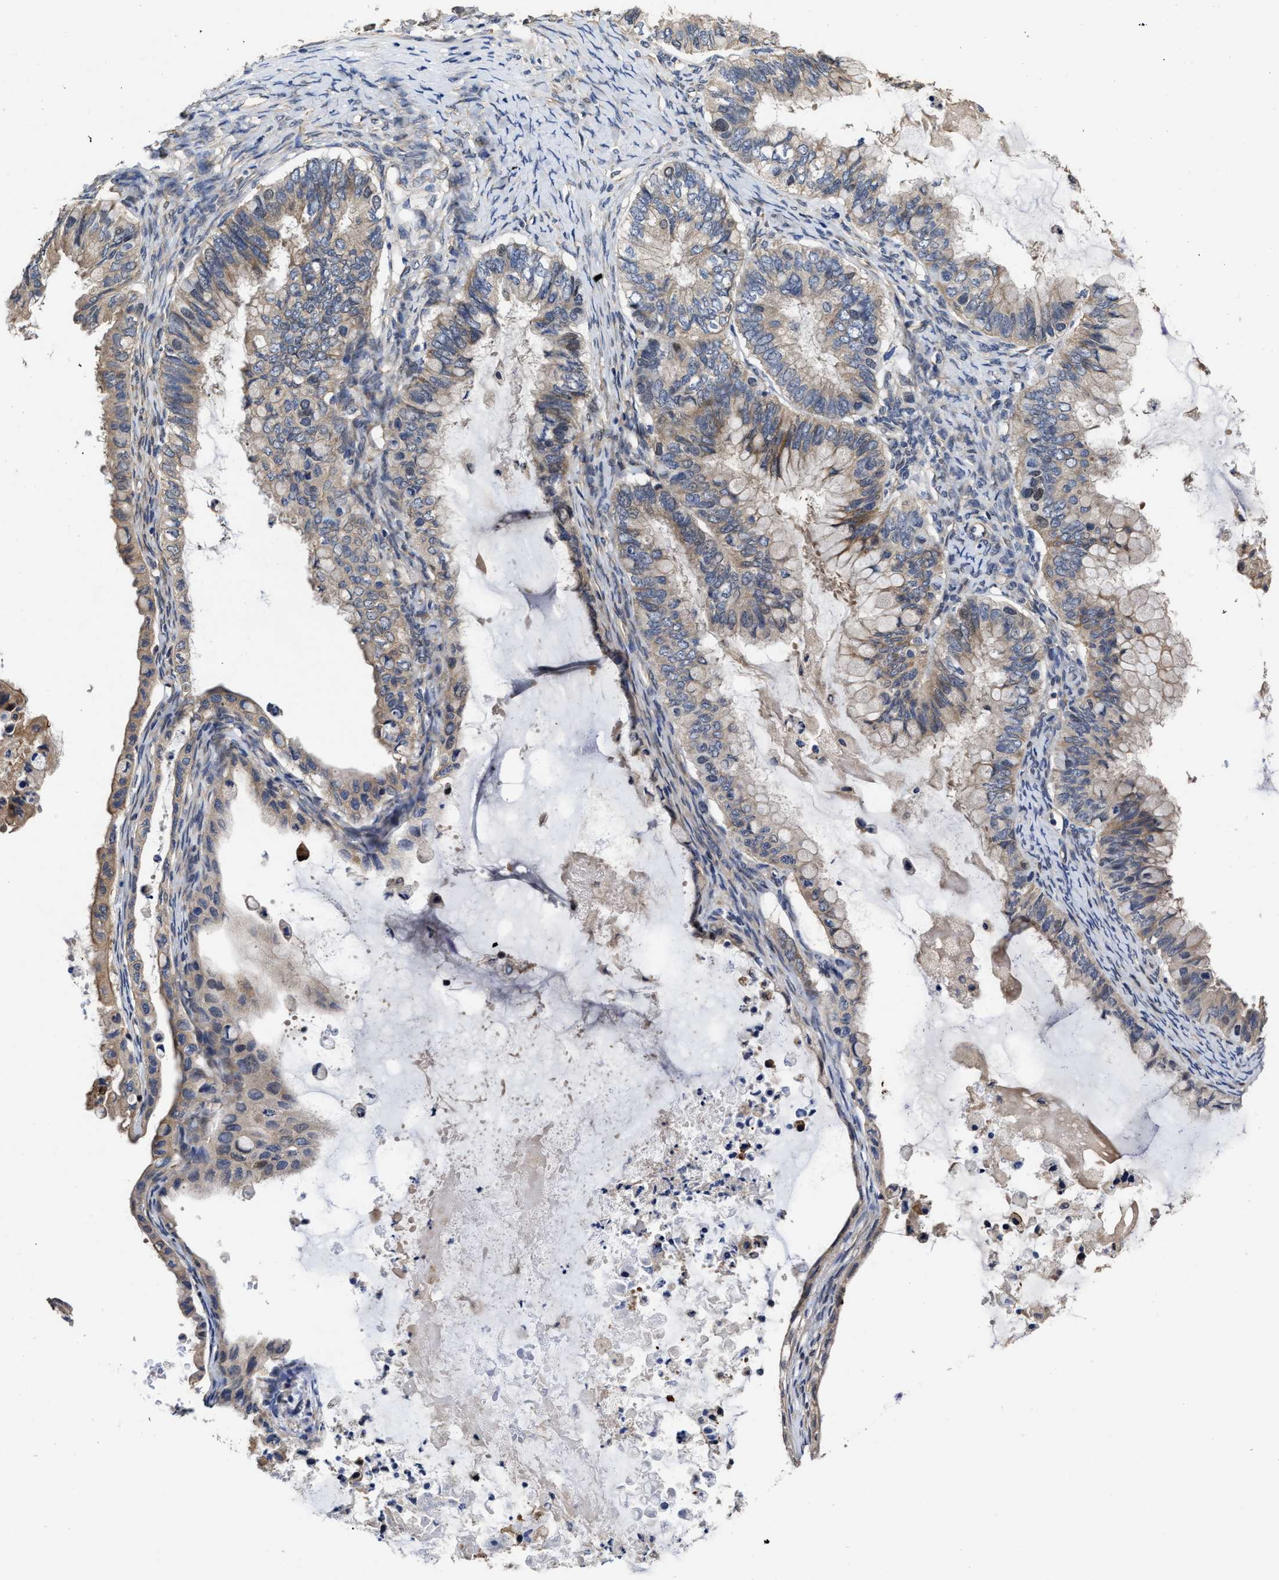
{"staining": {"intensity": "weak", "quantity": "25%-75%", "location": "cytoplasmic/membranous"}, "tissue": "ovarian cancer", "cell_type": "Tumor cells", "image_type": "cancer", "snomed": [{"axis": "morphology", "description": "Cystadenocarcinoma, mucinous, NOS"}, {"axis": "topography", "description": "Ovary"}], "caption": "A brown stain labels weak cytoplasmic/membranous expression of a protein in human ovarian cancer tumor cells.", "gene": "TRAF6", "patient": {"sex": "female", "age": 80}}